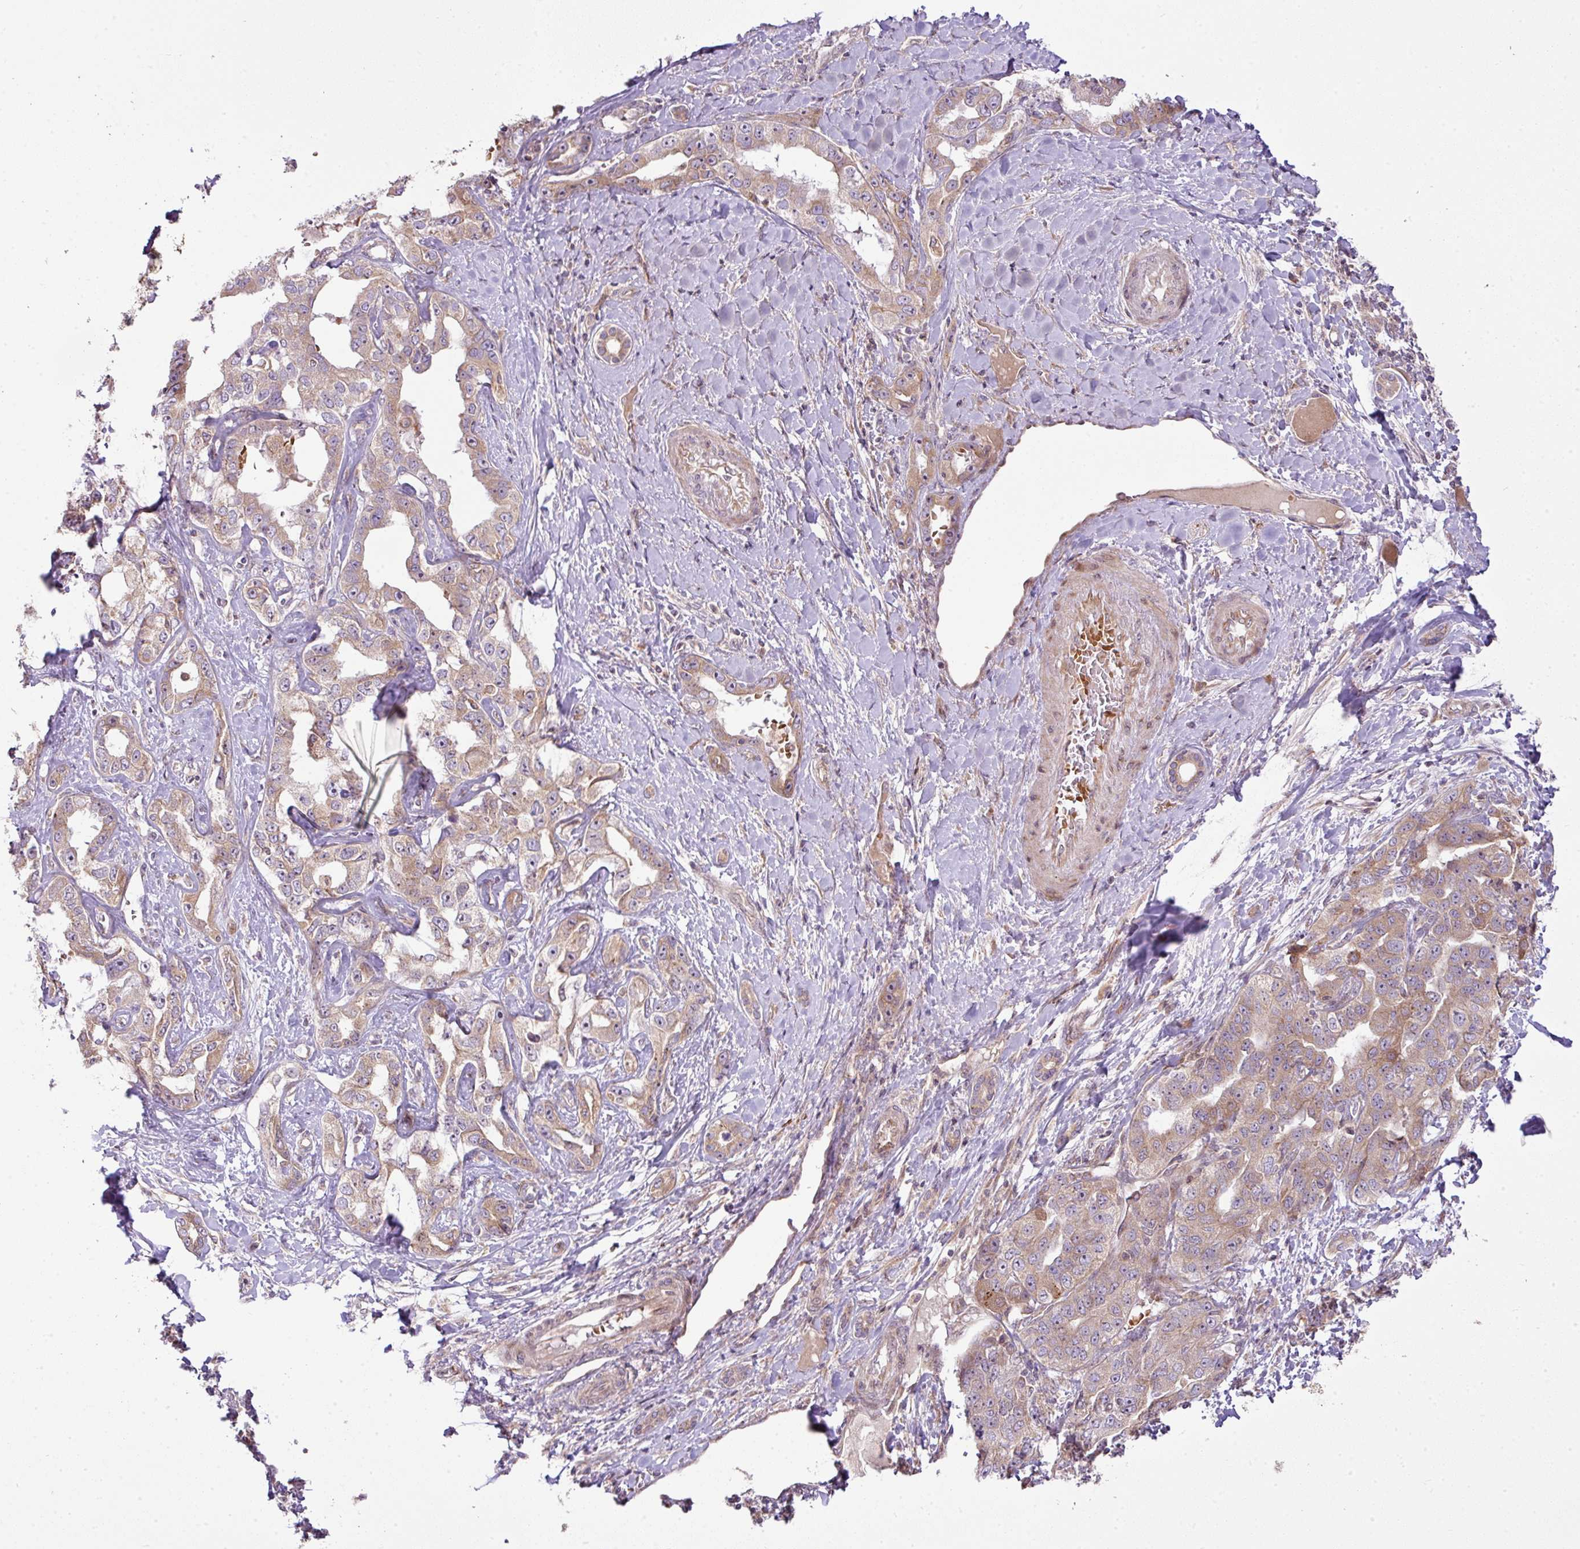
{"staining": {"intensity": "weak", "quantity": ">75%", "location": "cytoplasmic/membranous"}, "tissue": "liver cancer", "cell_type": "Tumor cells", "image_type": "cancer", "snomed": [{"axis": "morphology", "description": "Cholangiocarcinoma"}, {"axis": "topography", "description": "Liver"}], "caption": "IHC photomicrograph of human cholangiocarcinoma (liver) stained for a protein (brown), which reveals low levels of weak cytoplasmic/membranous positivity in about >75% of tumor cells.", "gene": "COX18", "patient": {"sex": "male", "age": 59}}